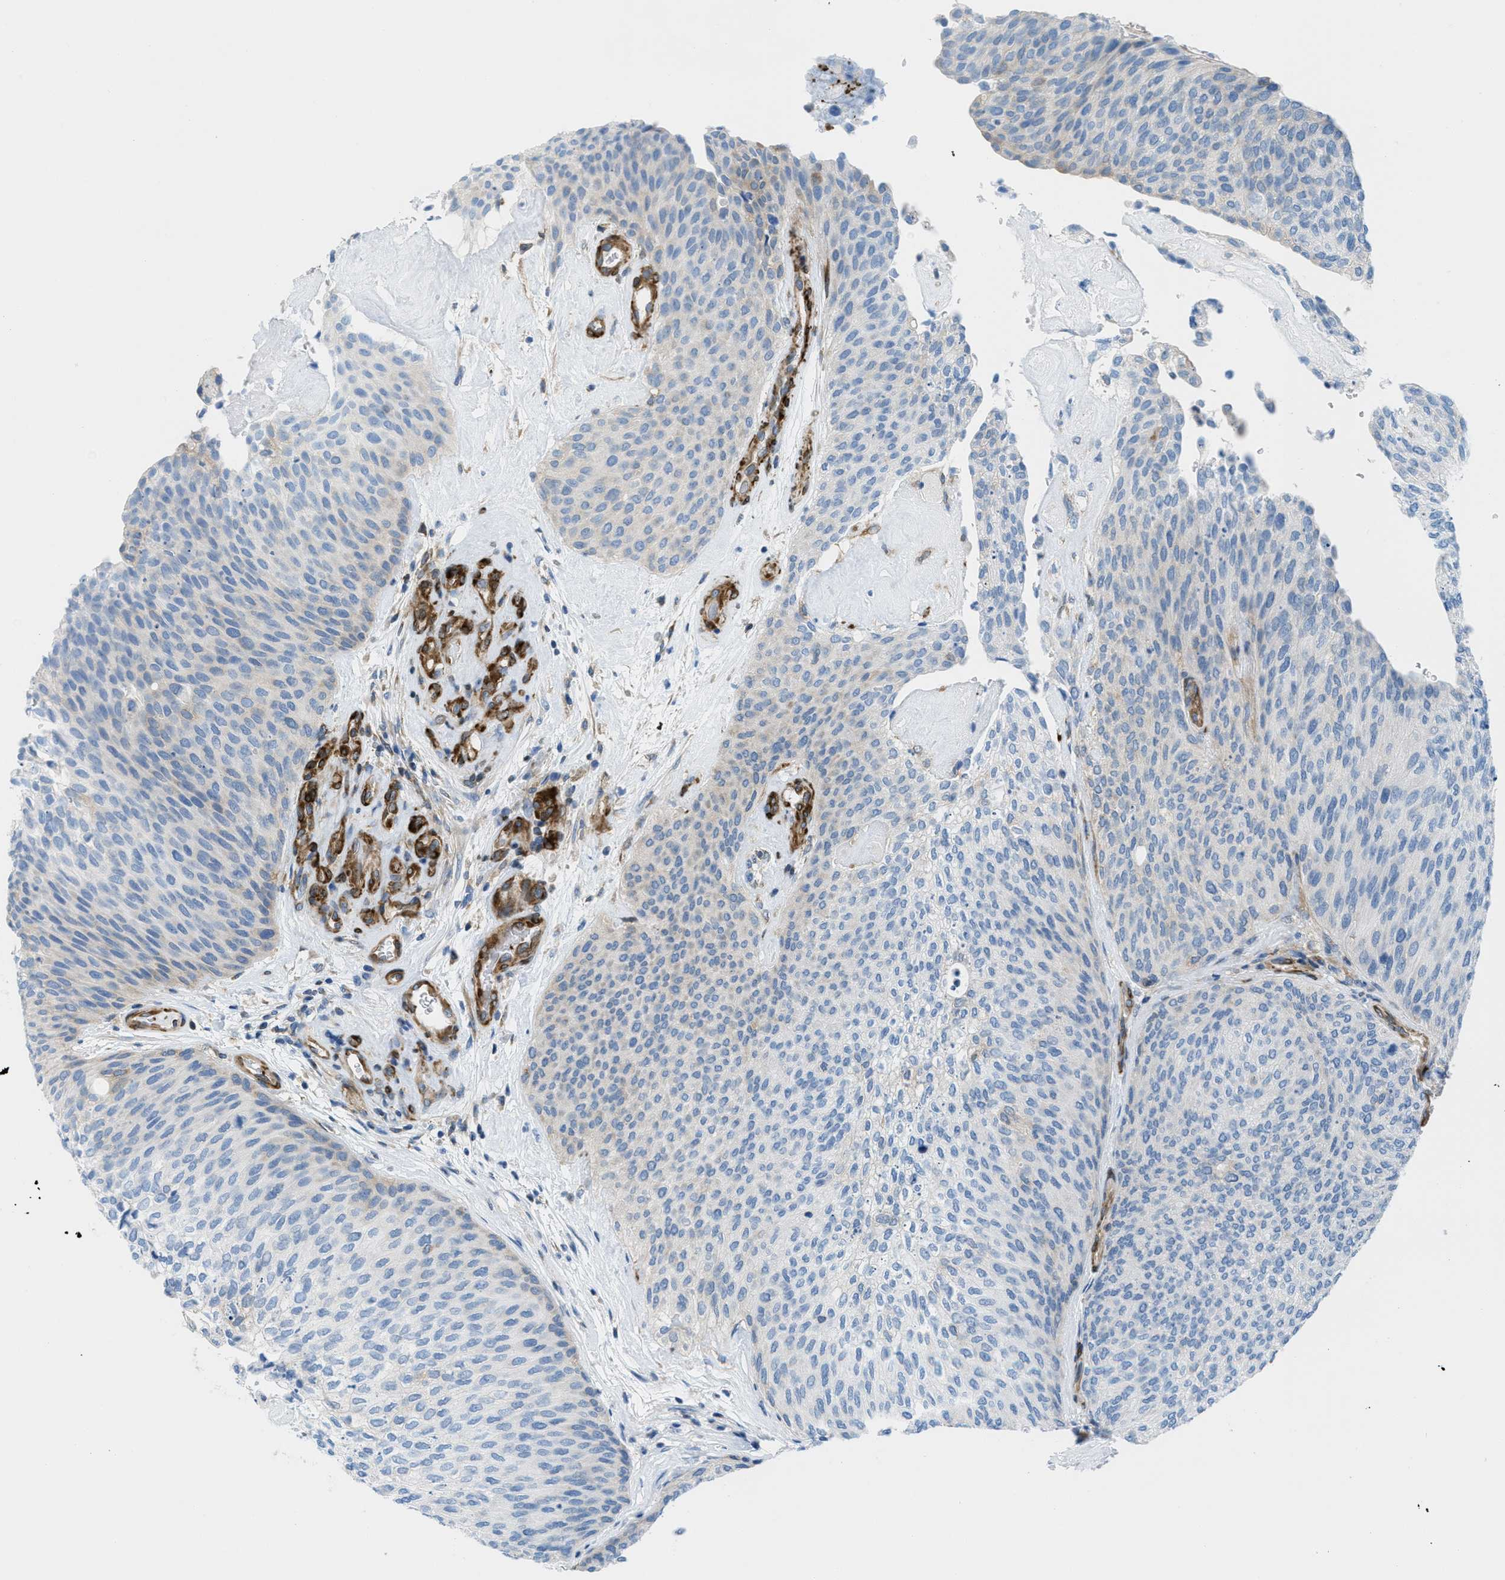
{"staining": {"intensity": "weak", "quantity": "<25%", "location": "cytoplasmic/membranous"}, "tissue": "urothelial cancer", "cell_type": "Tumor cells", "image_type": "cancer", "snomed": [{"axis": "morphology", "description": "Urothelial carcinoma, Low grade"}, {"axis": "topography", "description": "Urinary bladder"}], "caption": "Tumor cells show no significant positivity in urothelial cancer.", "gene": "MAPRE2", "patient": {"sex": "female", "age": 79}}